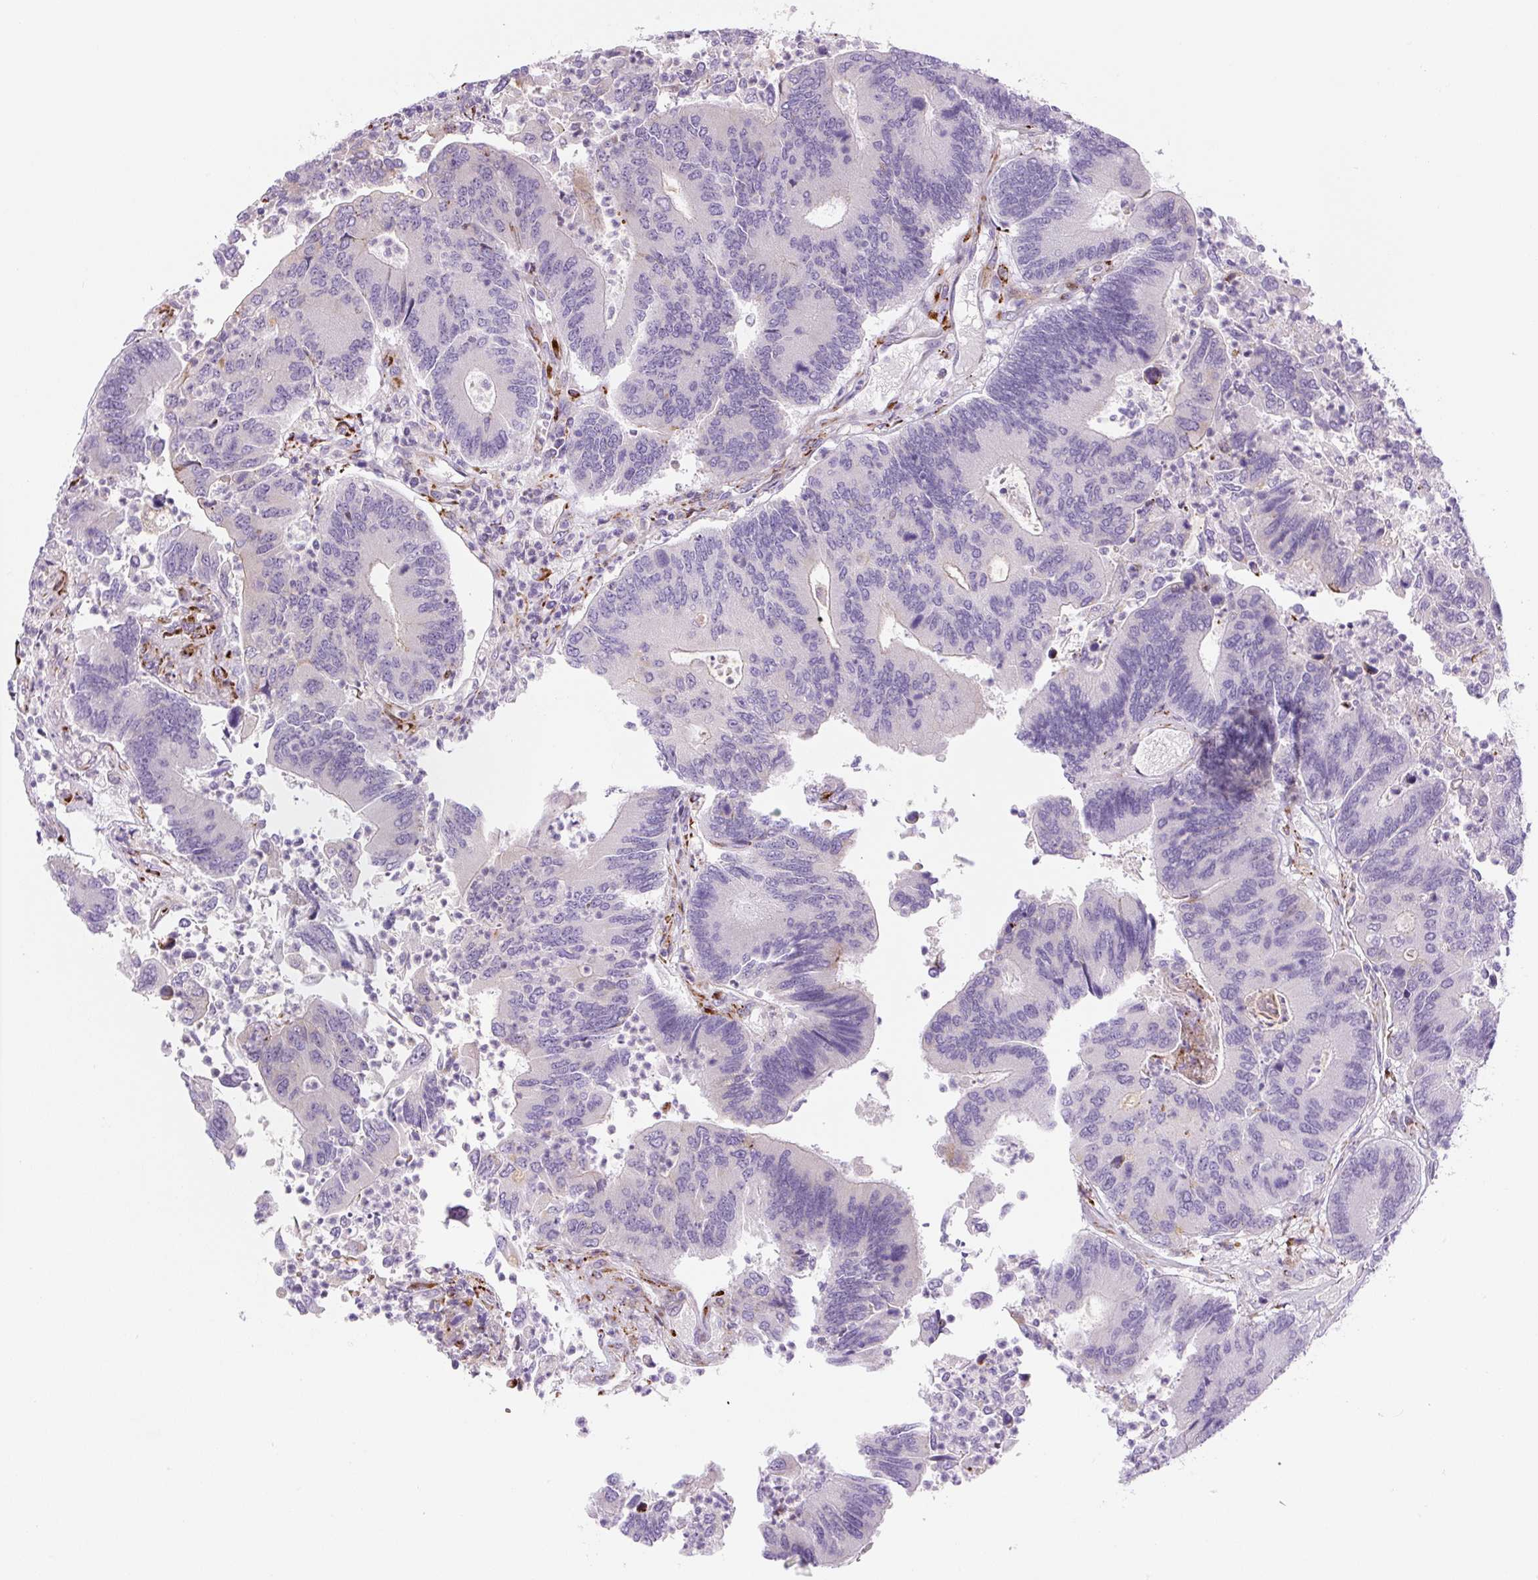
{"staining": {"intensity": "weak", "quantity": "<25%", "location": "cytoplasmic/membranous"}, "tissue": "colorectal cancer", "cell_type": "Tumor cells", "image_type": "cancer", "snomed": [{"axis": "morphology", "description": "Adenocarcinoma, NOS"}, {"axis": "topography", "description": "Colon"}], "caption": "Colorectal cancer (adenocarcinoma) stained for a protein using immunohistochemistry displays no staining tumor cells.", "gene": "DISP3", "patient": {"sex": "female", "age": 67}}